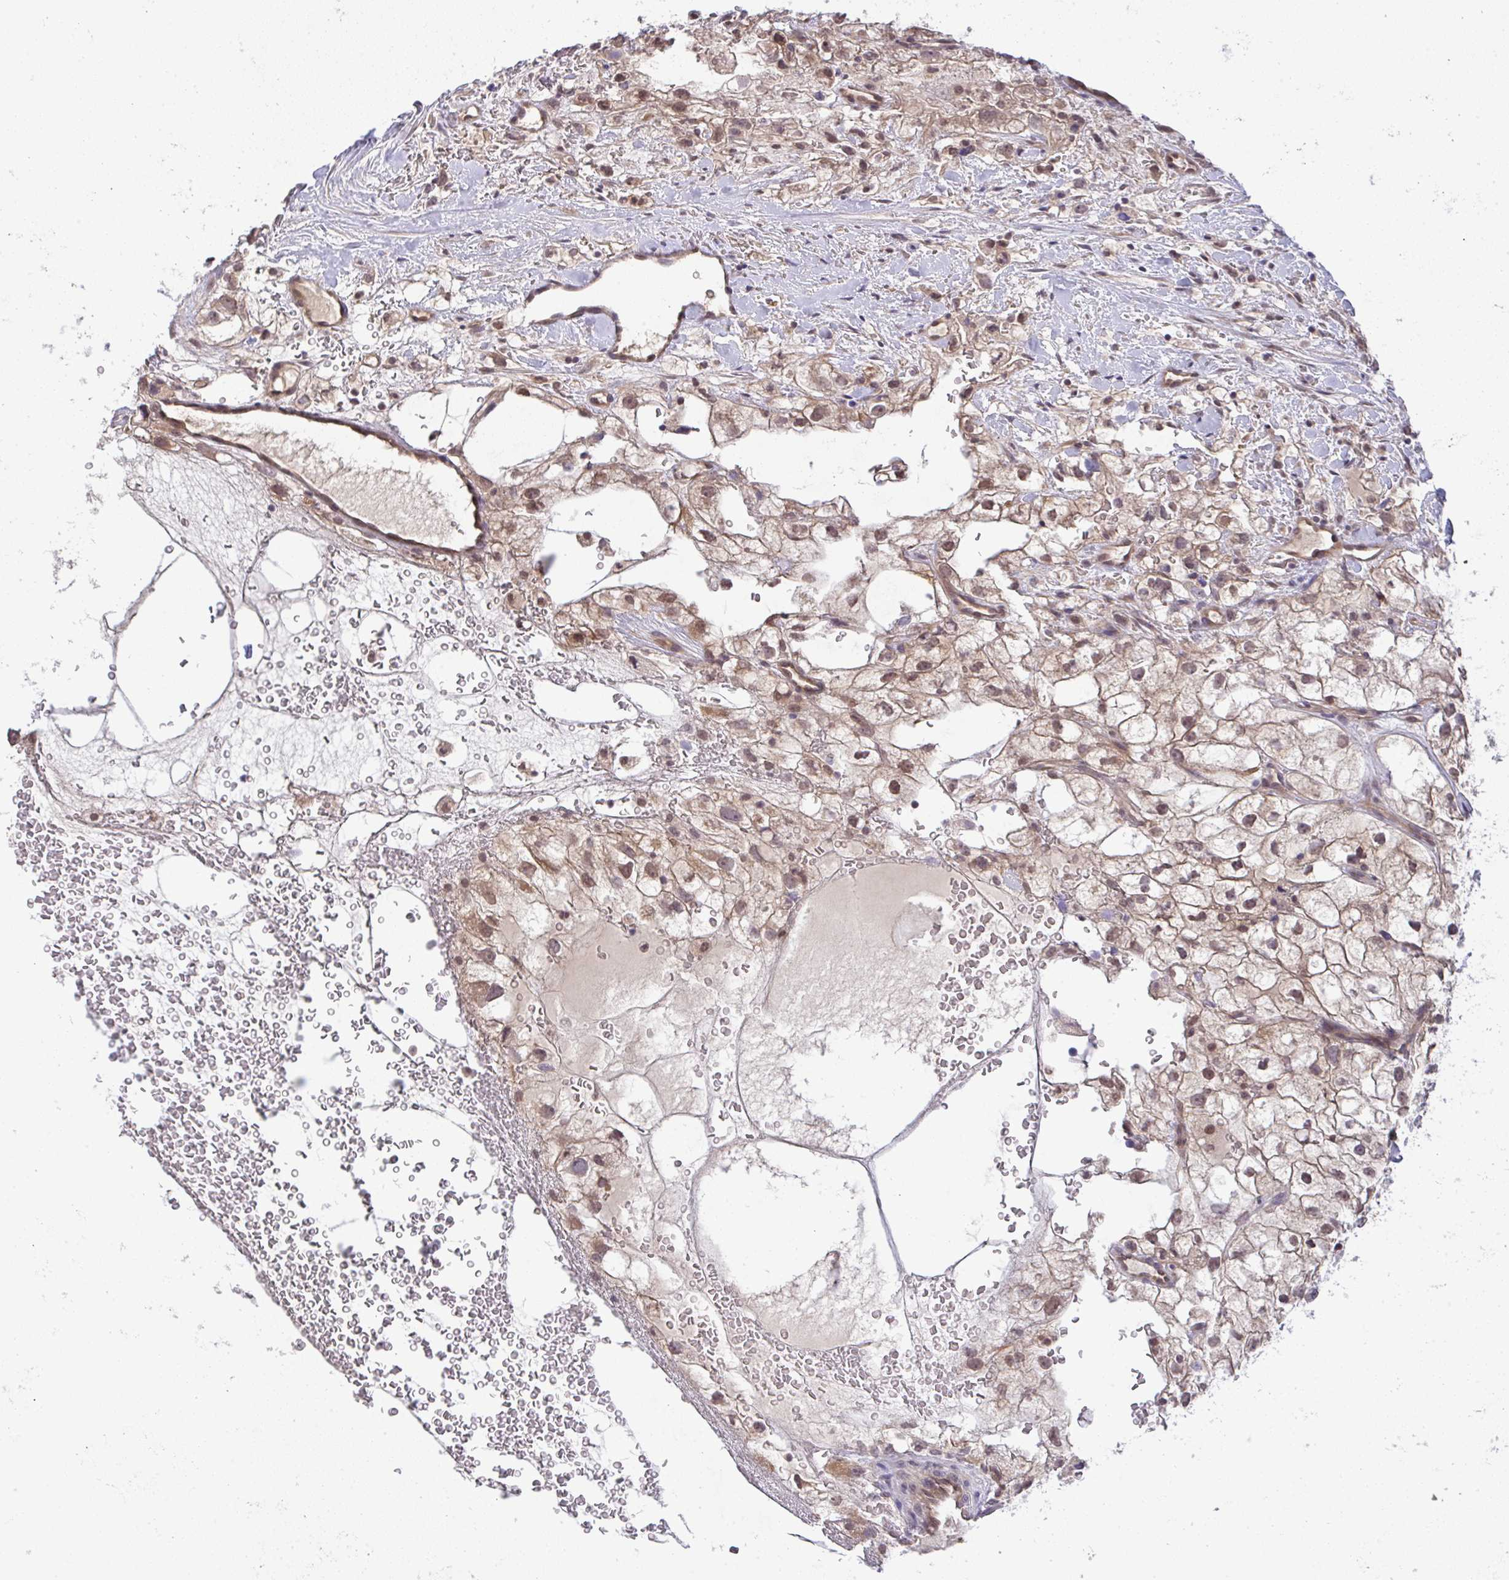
{"staining": {"intensity": "moderate", "quantity": ">75%", "location": "cytoplasmic/membranous,nuclear"}, "tissue": "renal cancer", "cell_type": "Tumor cells", "image_type": "cancer", "snomed": [{"axis": "morphology", "description": "Adenocarcinoma, NOS"}, {"axis": "topography", "description": "Kidney"}], "caption": "Renal cancer stained with DAB (3,3'-diaminobenzidine) immunohistochemistry (IHC) exhibits medium levels of moderate cytoplasmic/membranous and nuclear staining in approximately >75% of tumor cells.", "gene": "C9orf64", "patient": {"sex": "male", "age": 59}}